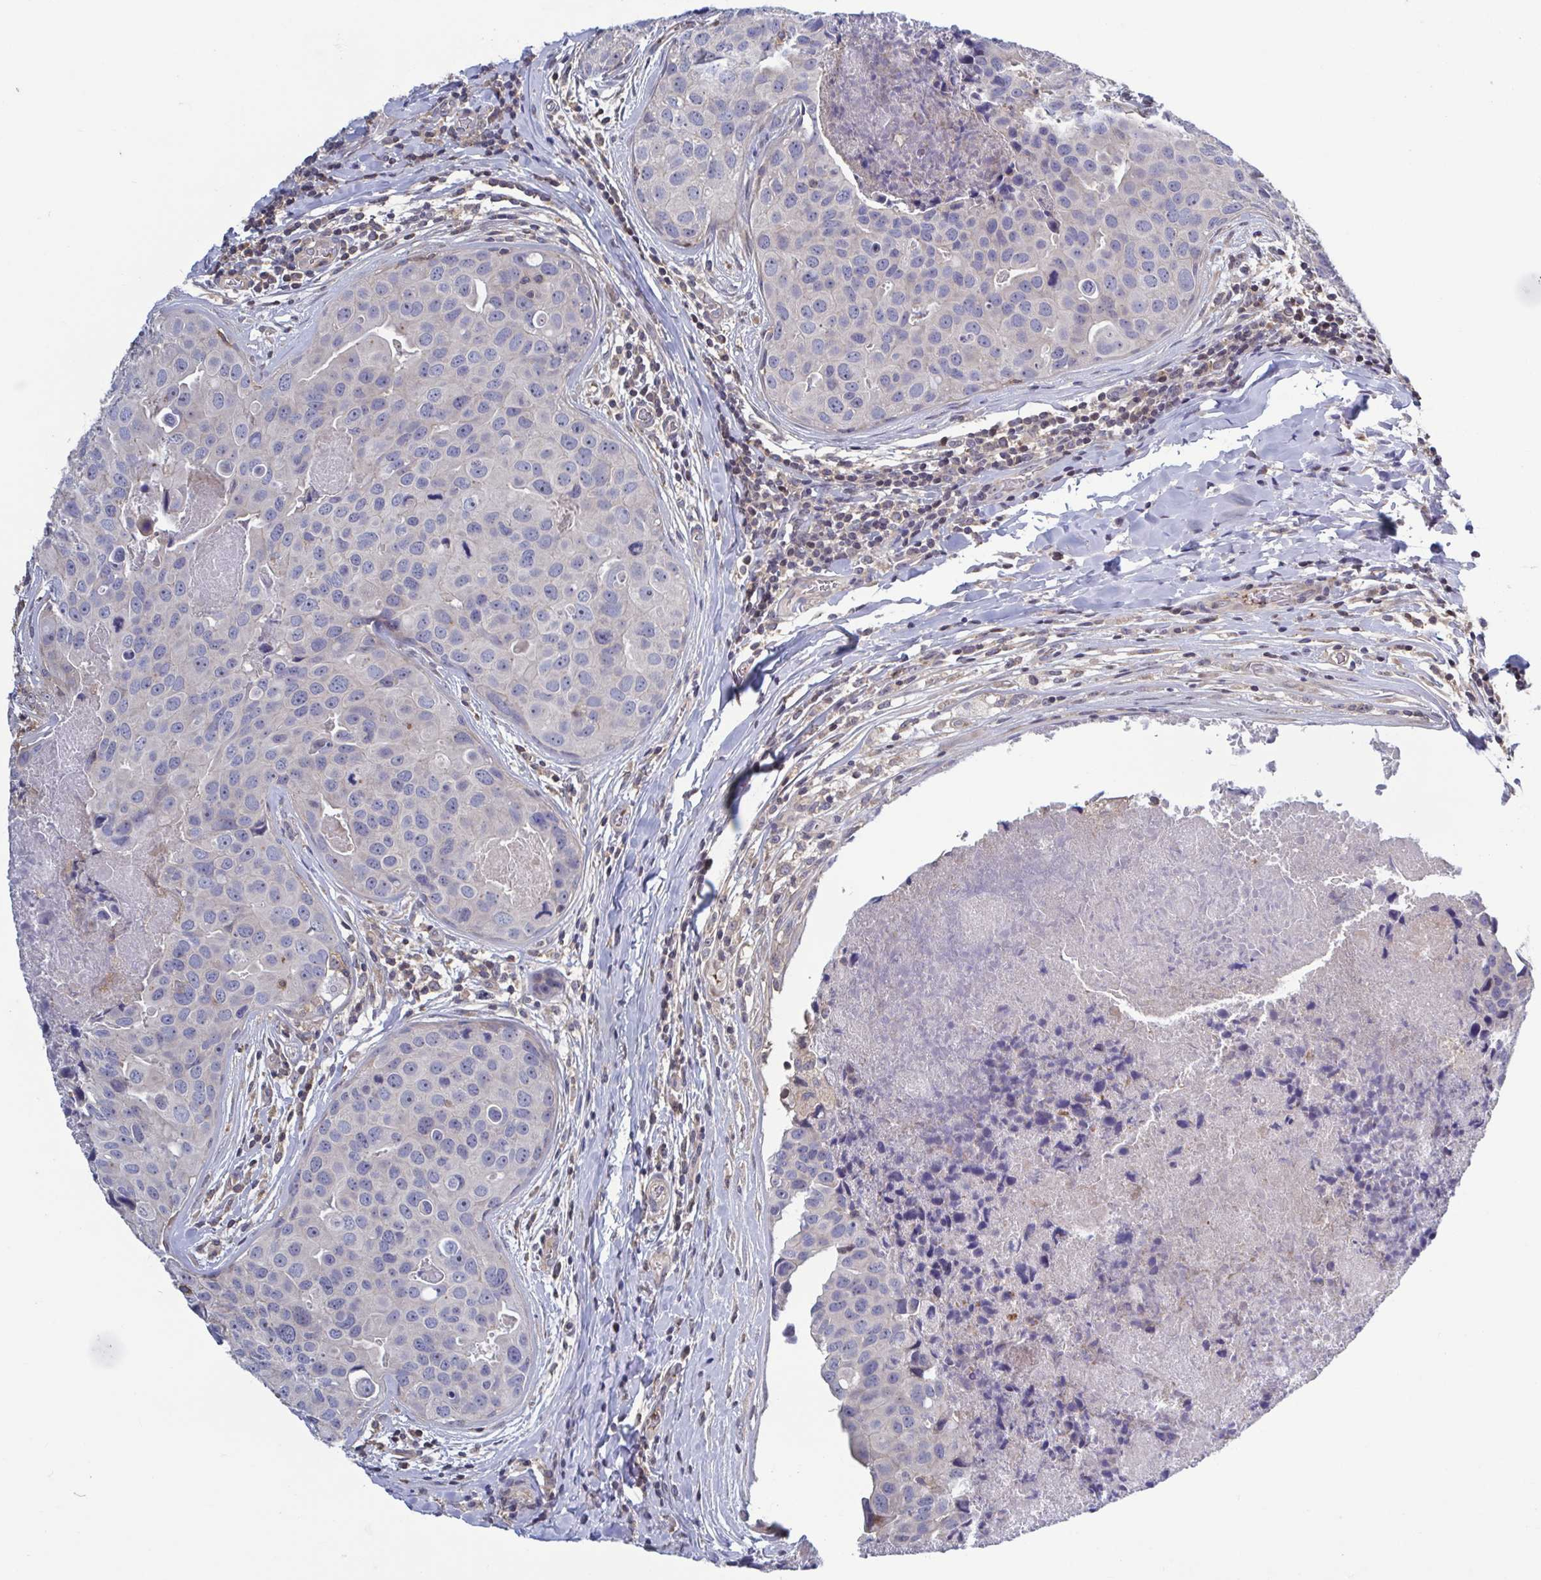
{"staining": {"intensity": "negative", "quantity": "none", "location": "none"}, "tissue": "breast cancer", "cell_type": "Tumor cells", "image_type": "cancer", "snomed": [{"axis": "morphology", "description": "Duct carcinoma"}, {"axis": "topography", "description": "Breast"}], "caption": "DAB (3,3'-diaminobenzidine) immunohistochemical staining of human breast cancer (invasive ductal carcinoma) demonstrates no significant positivity in tumor cells.", "gene": "LRRC38", "patient": {"sex": "female", "age": 24}}